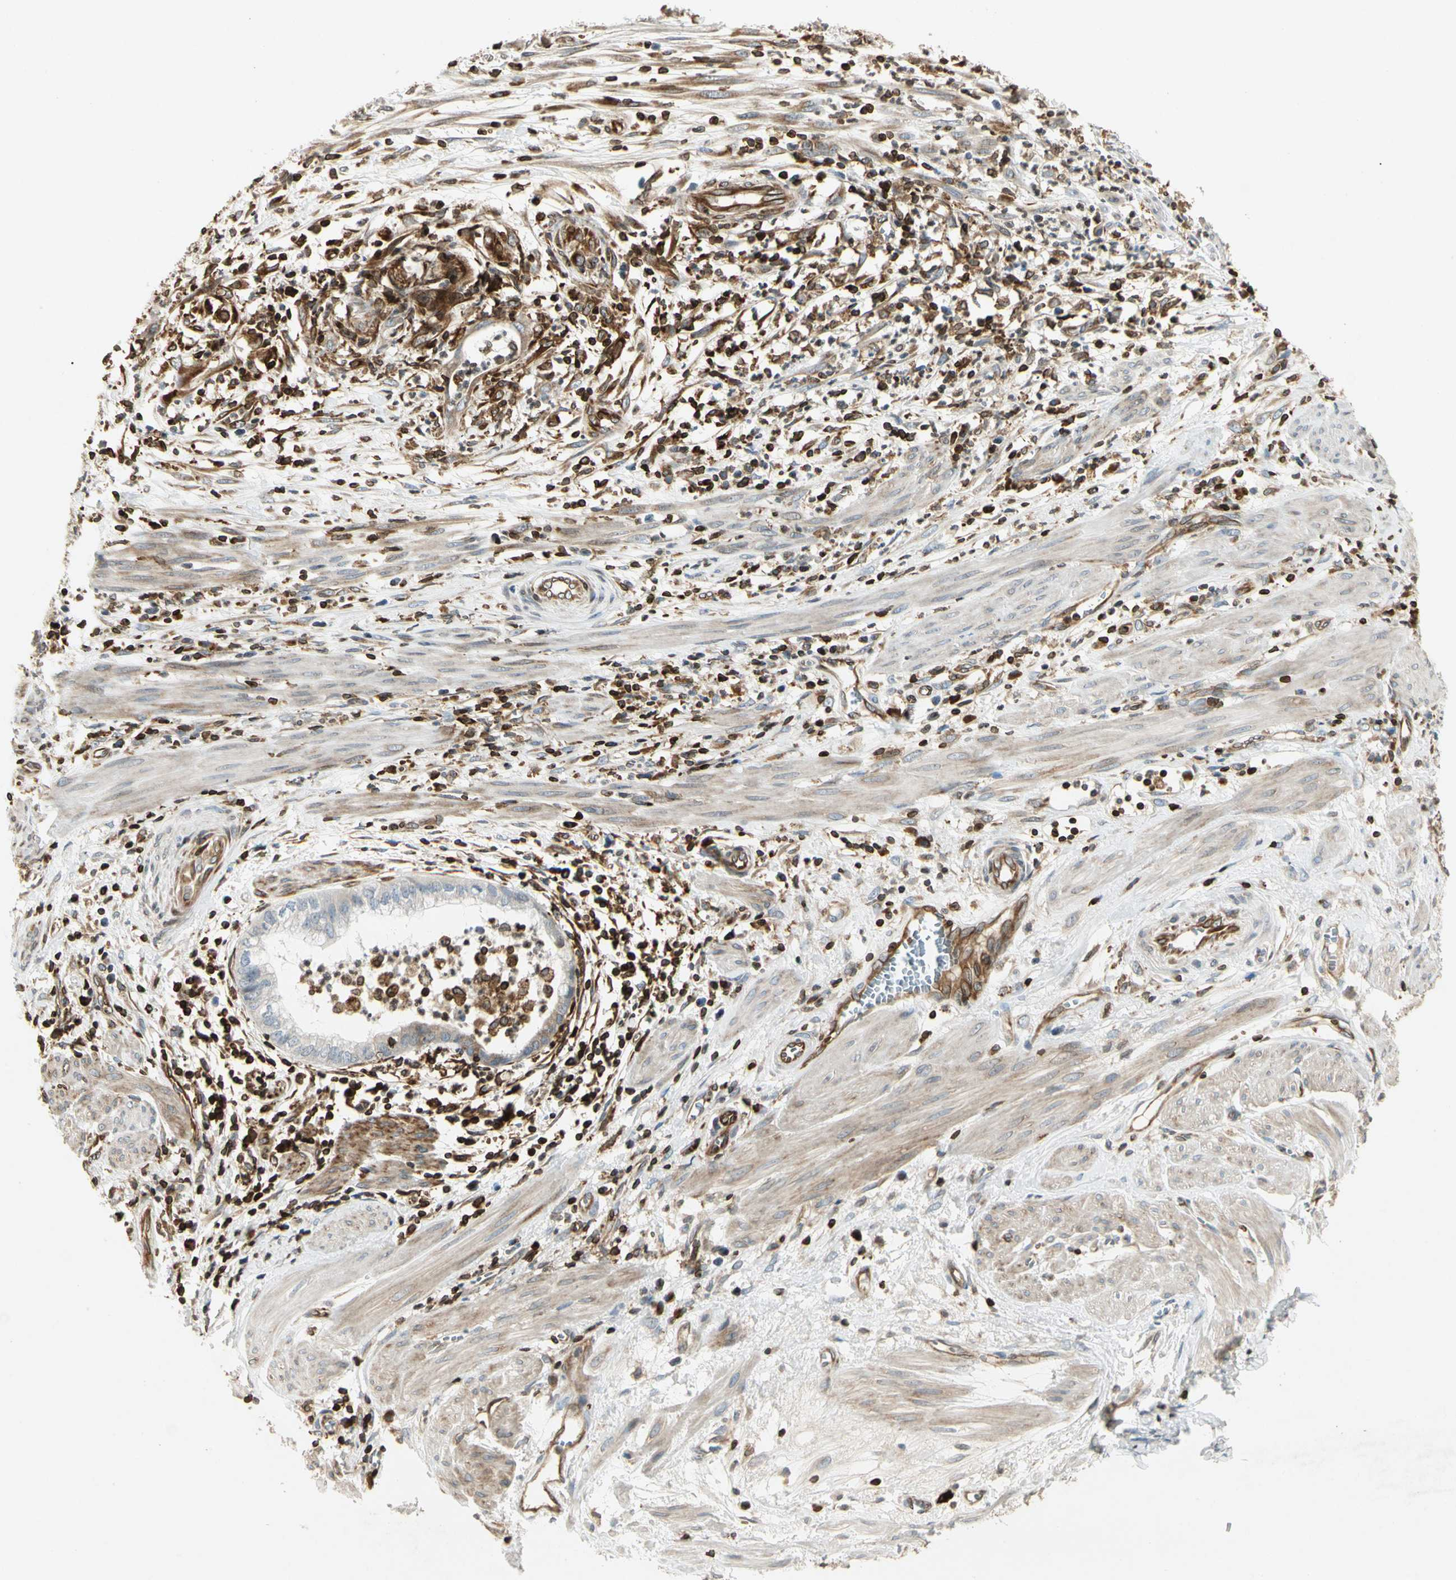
{"staining": {"intensity": "weak", "quantity": "<25%", "location": "cytoplasmic/membranous"}, "tissue": "endometrial cancer", "cell_type": "Tumor cells", "image_type": "cancer", "snomed": [{"axis": "morphology", "description": "Necrosis, NOS"}, {"axis": "morphology", "description": "Adenocarcinoma, NOS"}, {"axis": "topography", "description": "Endometrium"}], "caption": "Histopathology image shows no protein positivity in tumor cells of endometrial cancer tissue.", "gene": "TAPBP", "patient": {"sex": "female", "age": 79}}